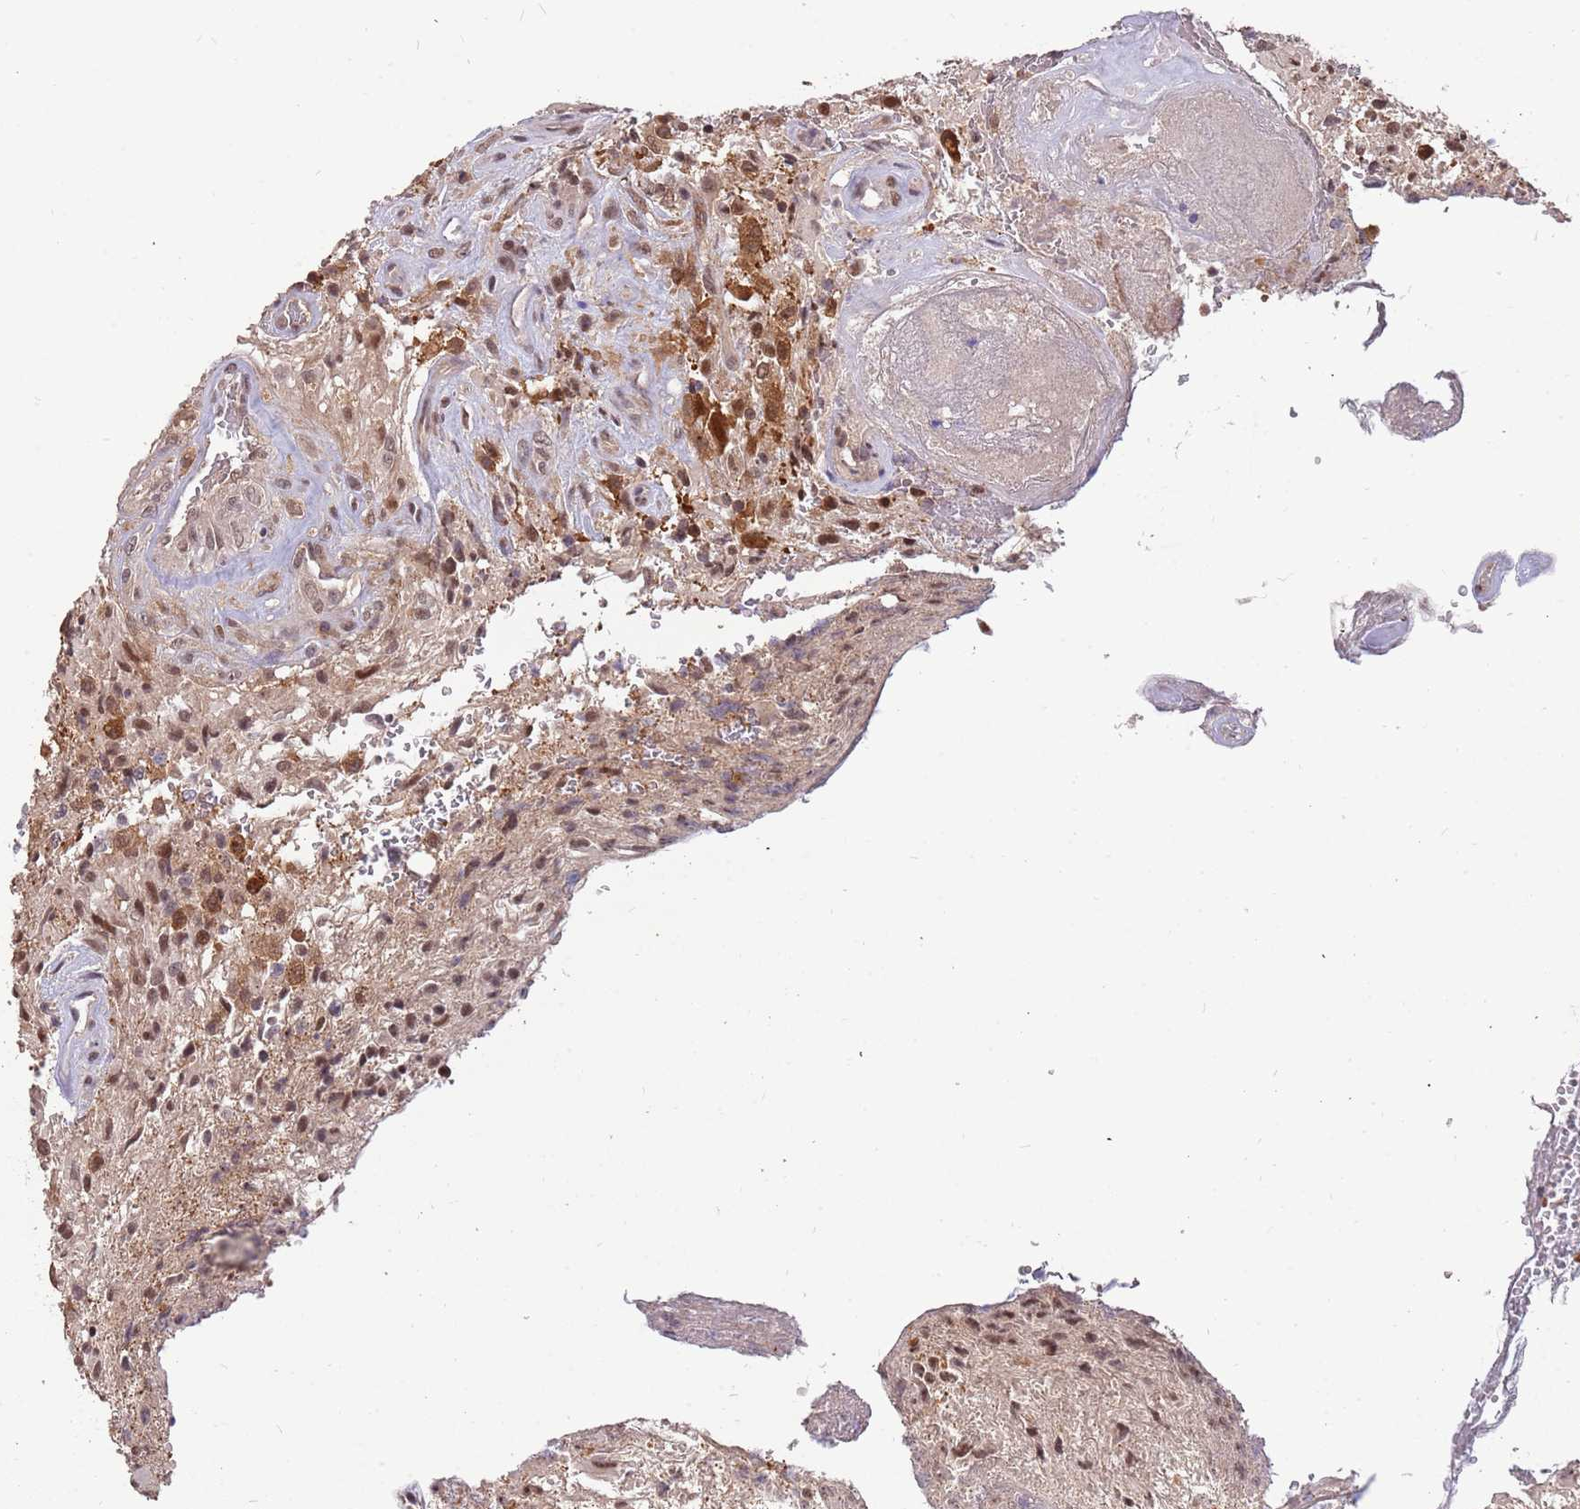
{"staining": {"intensity": "moderate", "quantity": "25%-75%", "location": "nuclear"}, "tissue": "glioma", "cell_type": "Tumor cells", "image_type": "cancer", "snomed": [{"axis": "morphology", "description": "Glioma, malignant, High grade"}, {"axis": "topography", "description": "Brain"}], "caption": "Human high-grade glioma (malignant) stained with a brown dye exhibits moderate nuclear positive expression in about 25%-75% of tumor cells.", "gene": "GBP2", "patient": {"sex": "male", "age": 56}}